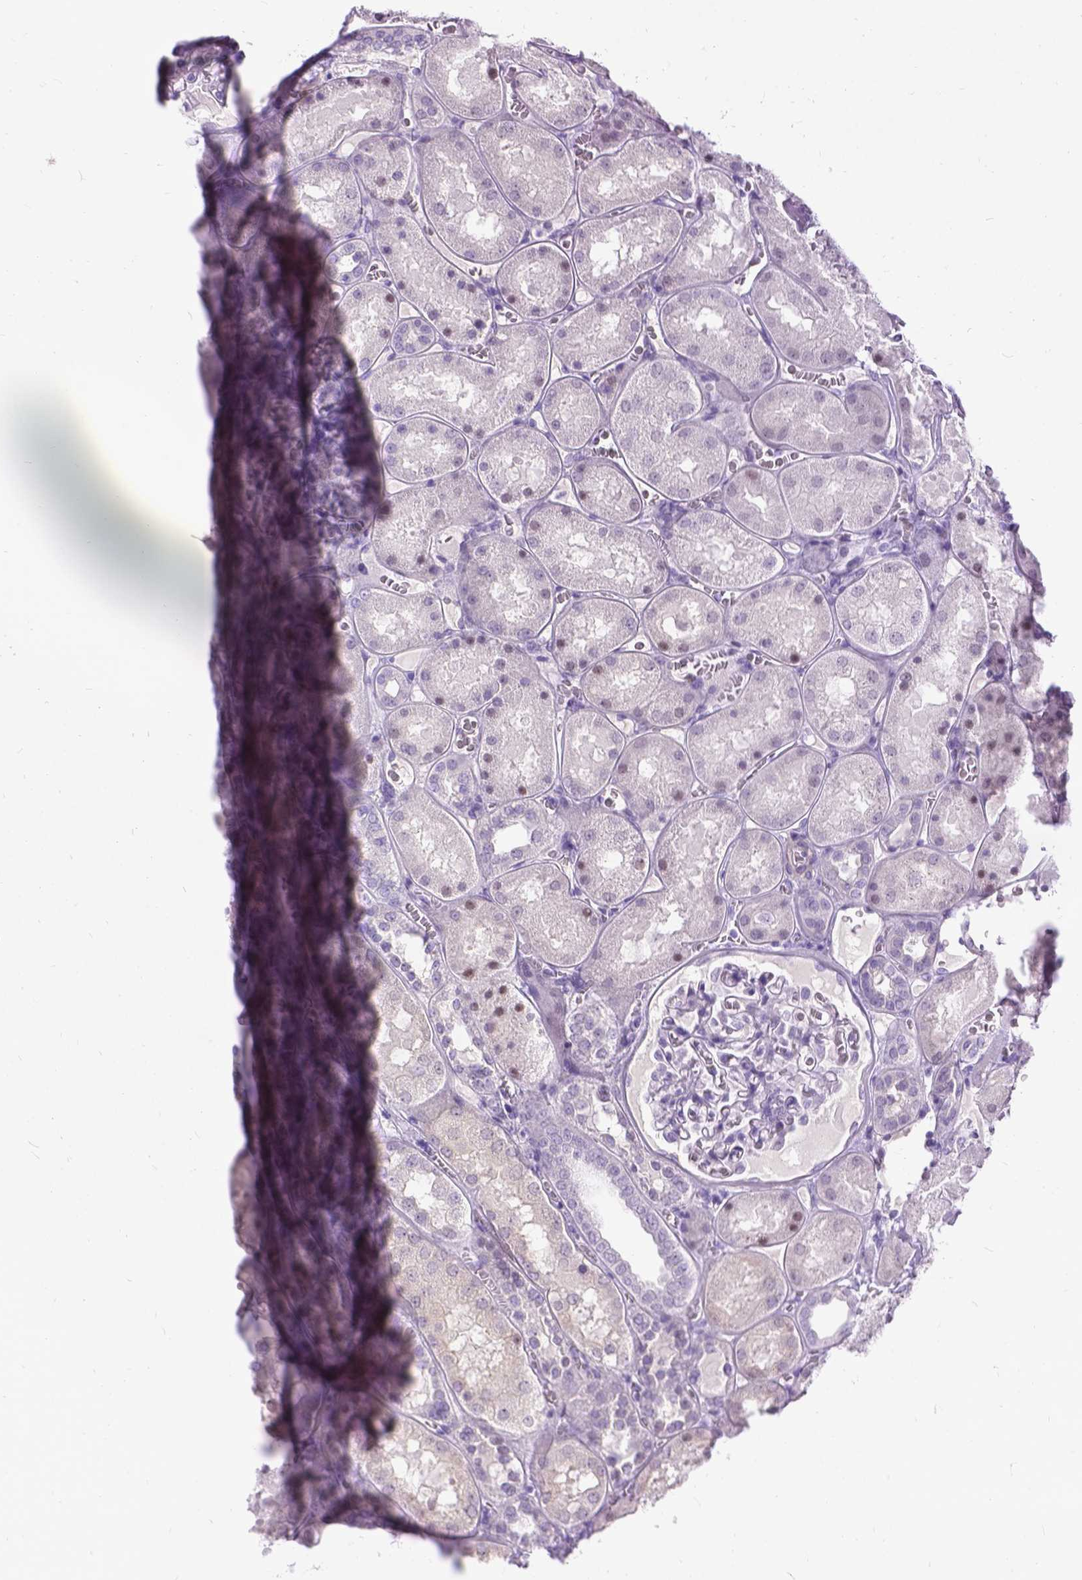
{"staining": {"intensity": "negative", "quantity": "none", "location": "none"}, "tissue": "kidney", "cell_type": "Cells in glomeruli", "image_type": "normal", "snomed": [{"axis": "morphology", "description": "Normal tissue, NOS"}, {"axis": "topography", "description": "Kidney"}], "caption": "Immunohistochemical staining of benign kidney reveals no significant staining in cells in glomeruli.", "gene": "PROB1", "patient": {"sex": "male", "age": 73}}